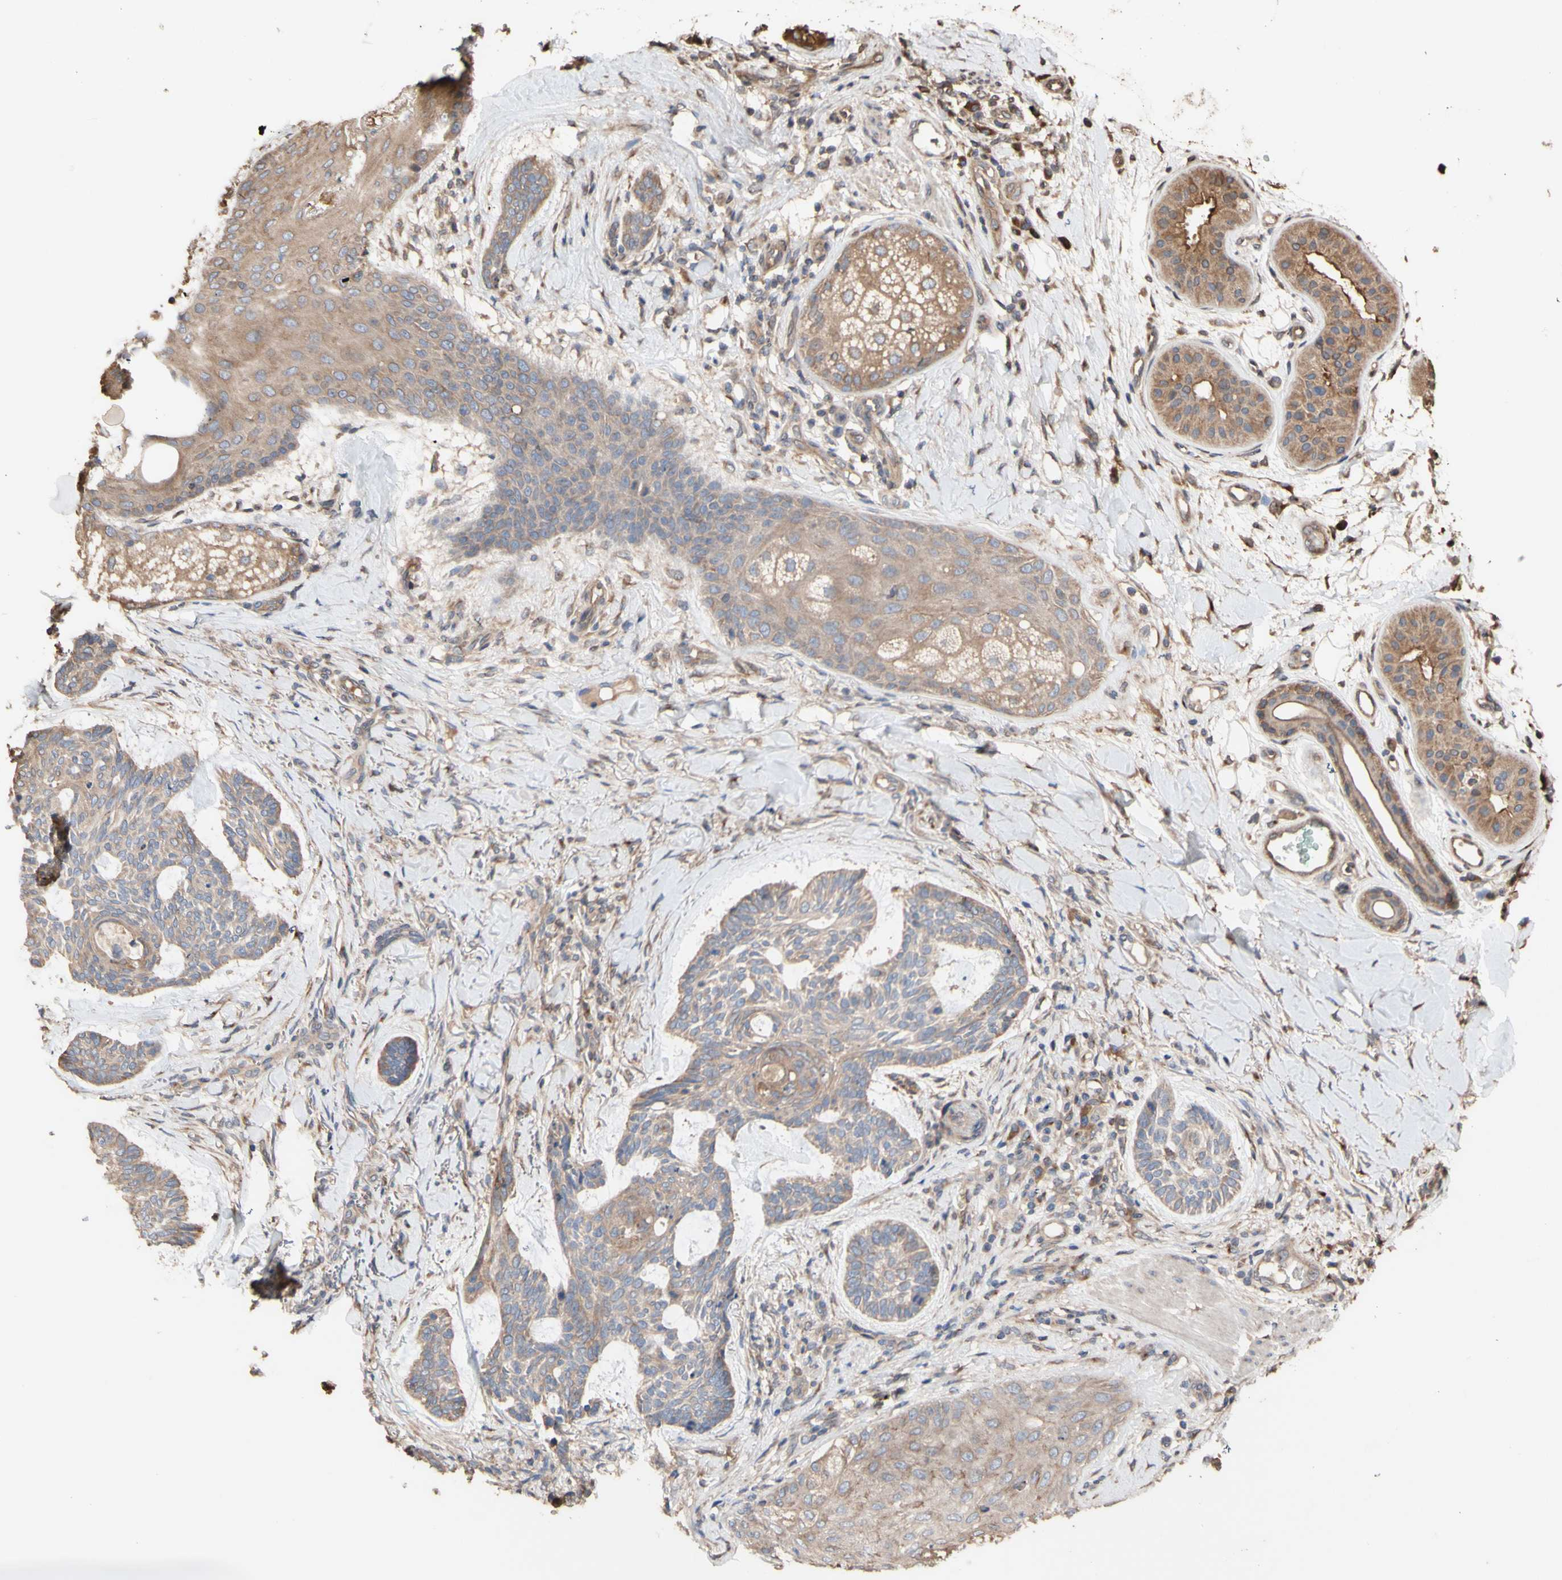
{"staining": {"intensity": "moderate", "quantity": ">75%", "location": "cytoplasmic/membranous"}, "tissue": "skin cancer", "cell_type": "Tumor cells", "image_type": "cancer", "snomed": [{"axis": "morphology", "description": "Basal cell carcinoma"}, {"axis": "topography", "description": "Skin"}], "caption": "Skin cancer tissue displays moderate cytoplasmic/membranous expression in approximately >75% of tumor cells", "gene": "NECTIN3", "patient": {"sex": "male", "age": 43}}